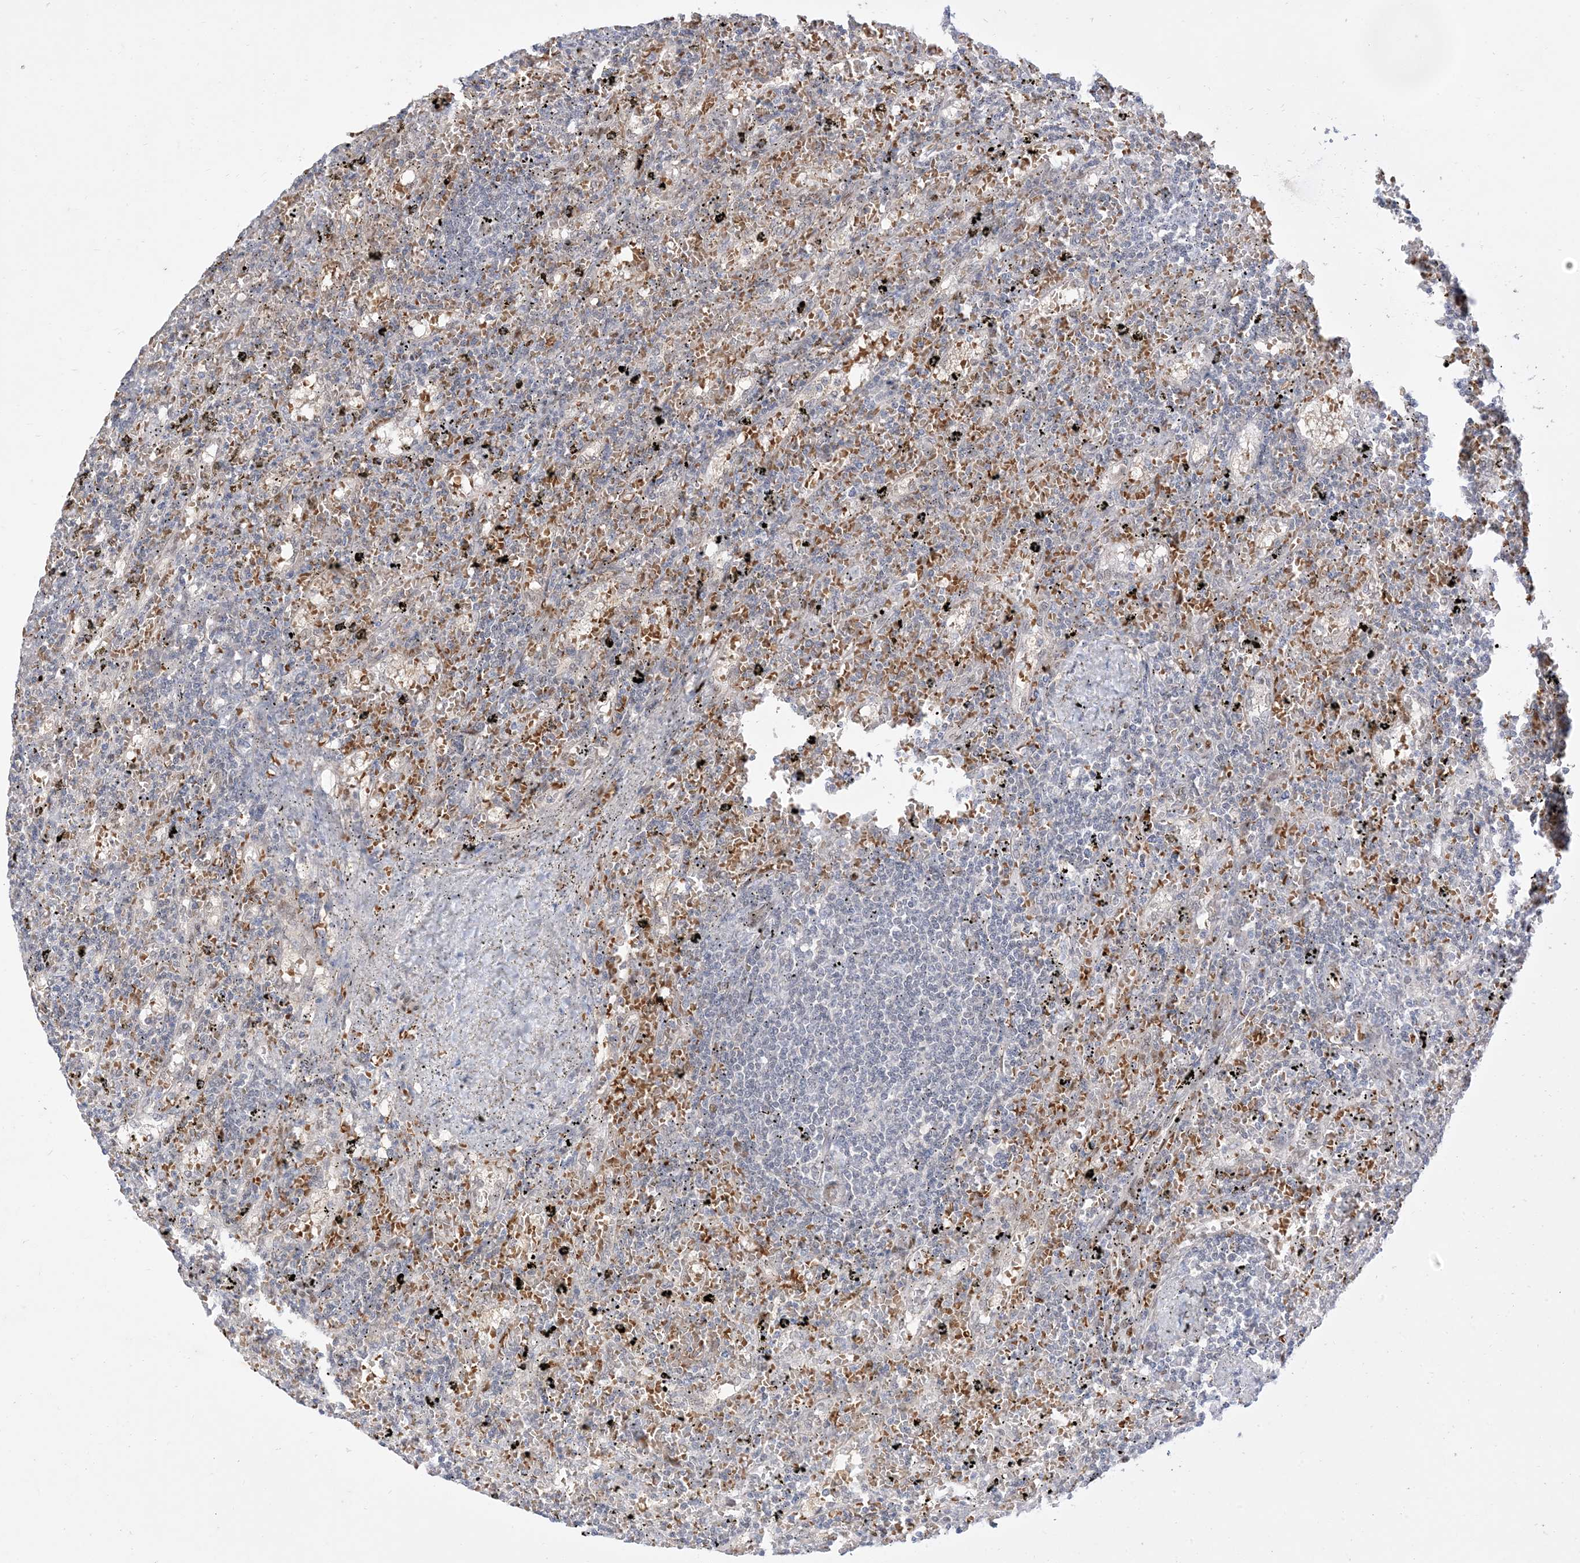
{"staining": {"intensity": "negative", "quantity": "none", "location": "none"}, "tissue": "lymphoma", "cell_type": "Tumor cells", "image_type": "cancer", "snomed": [{"axis": "morphology", "description": "Malignant lymphoma, non-Hodgkin's type, Low grade"}, {"axis": "topography", "description": "Spleen"}], "caption": "Photomicrograph shows no protein staining in tumor cells of lymphoma tissue. Nuclei are stained in blue.", "gene": "RIN1", "patient": {"sex": "male", "age": 76}}